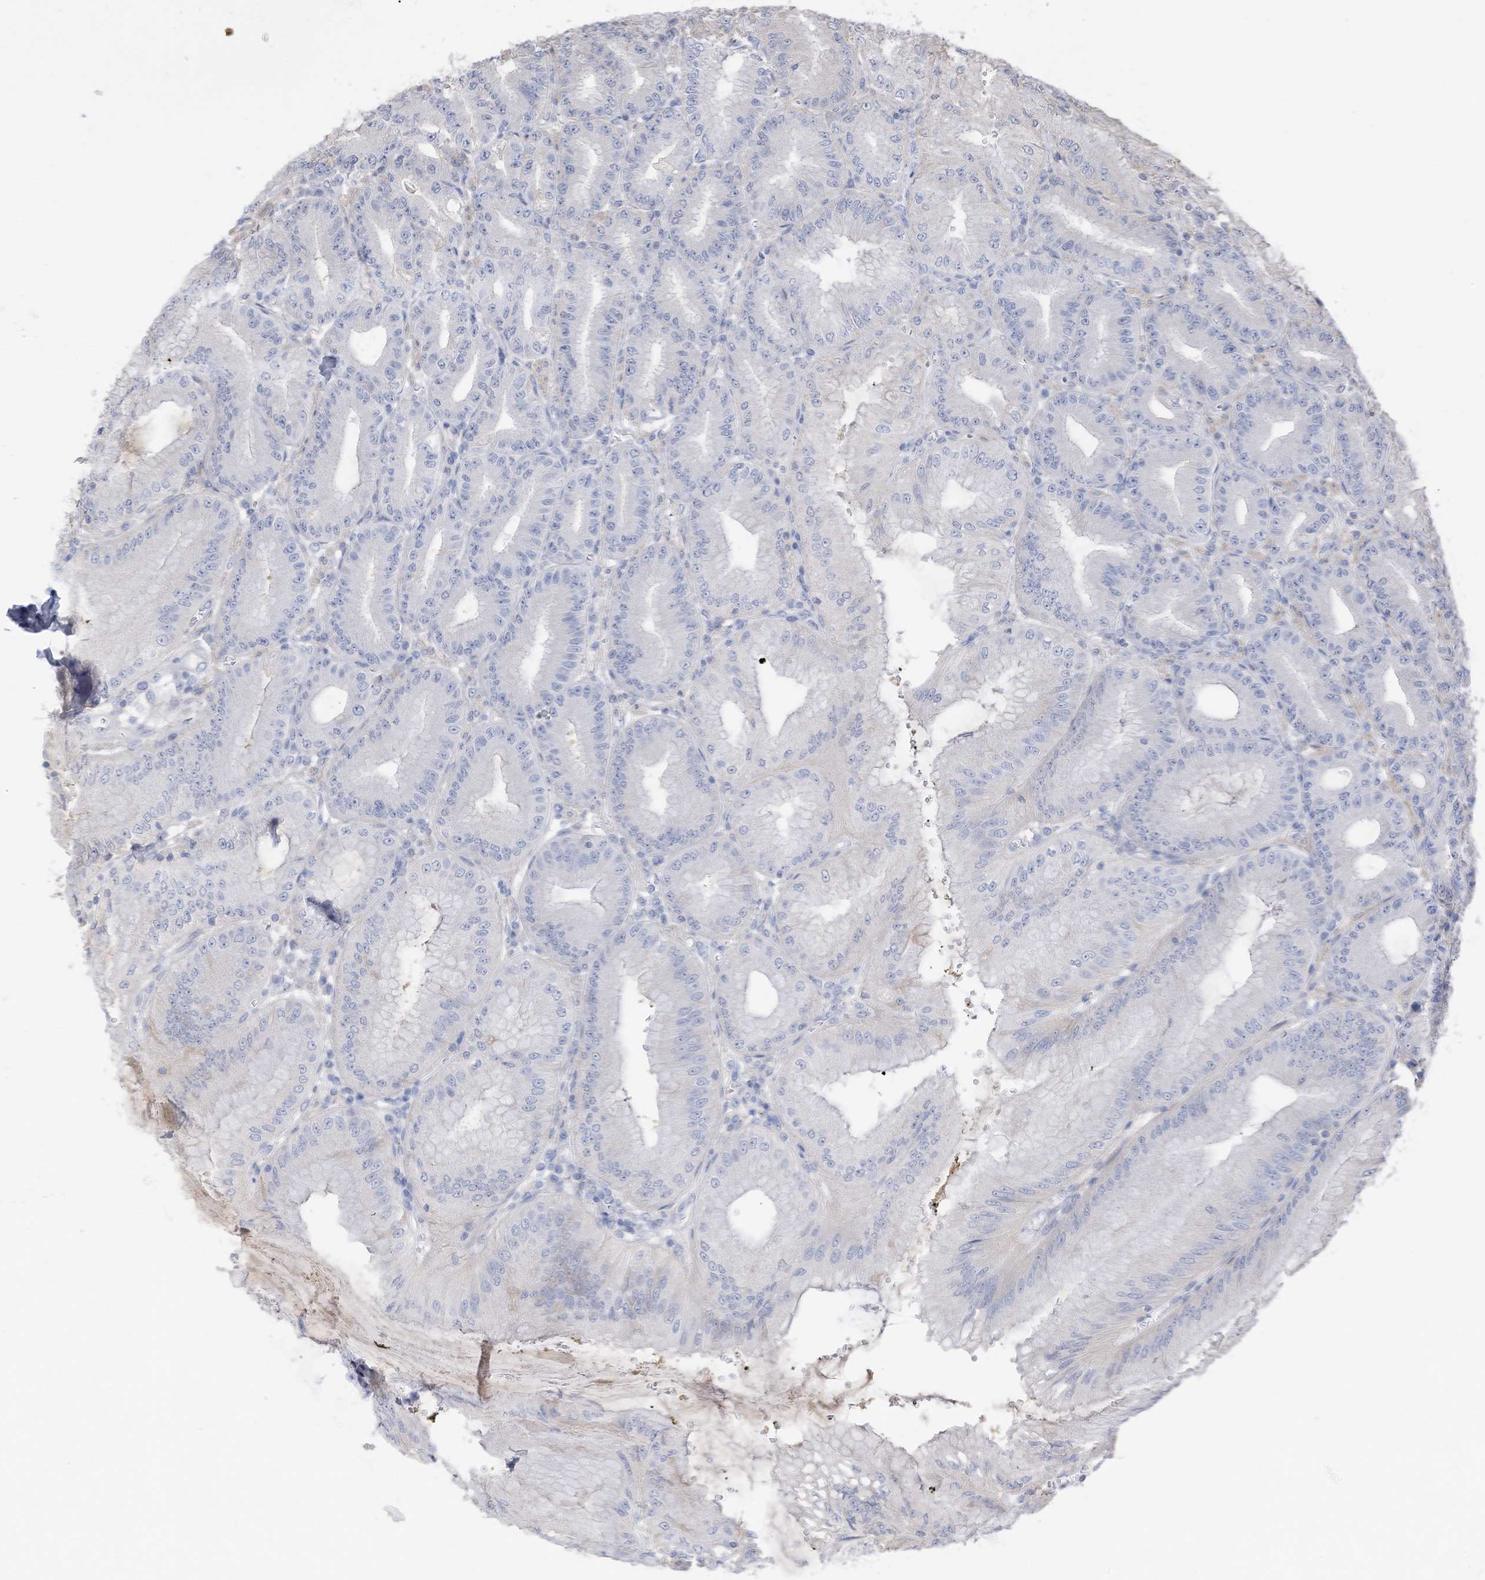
{"staining": {"intensity": "negative", "quantity": "none", "location": "none"}, "tissue": "stomach", "cell_type": "Glandular cells", "image_type": "normal", "snomed": [{"axis": "morphology", "description": "Normal tissue, NOS"}, {"axis": "topography", "description": "Stomach, lower"}], "caption": "Protein analysis of normal stomach exhibits no significant positivity in glandular cells.", "gene": "SLFN14", "patient": {"sex": "male", "age": 71}}